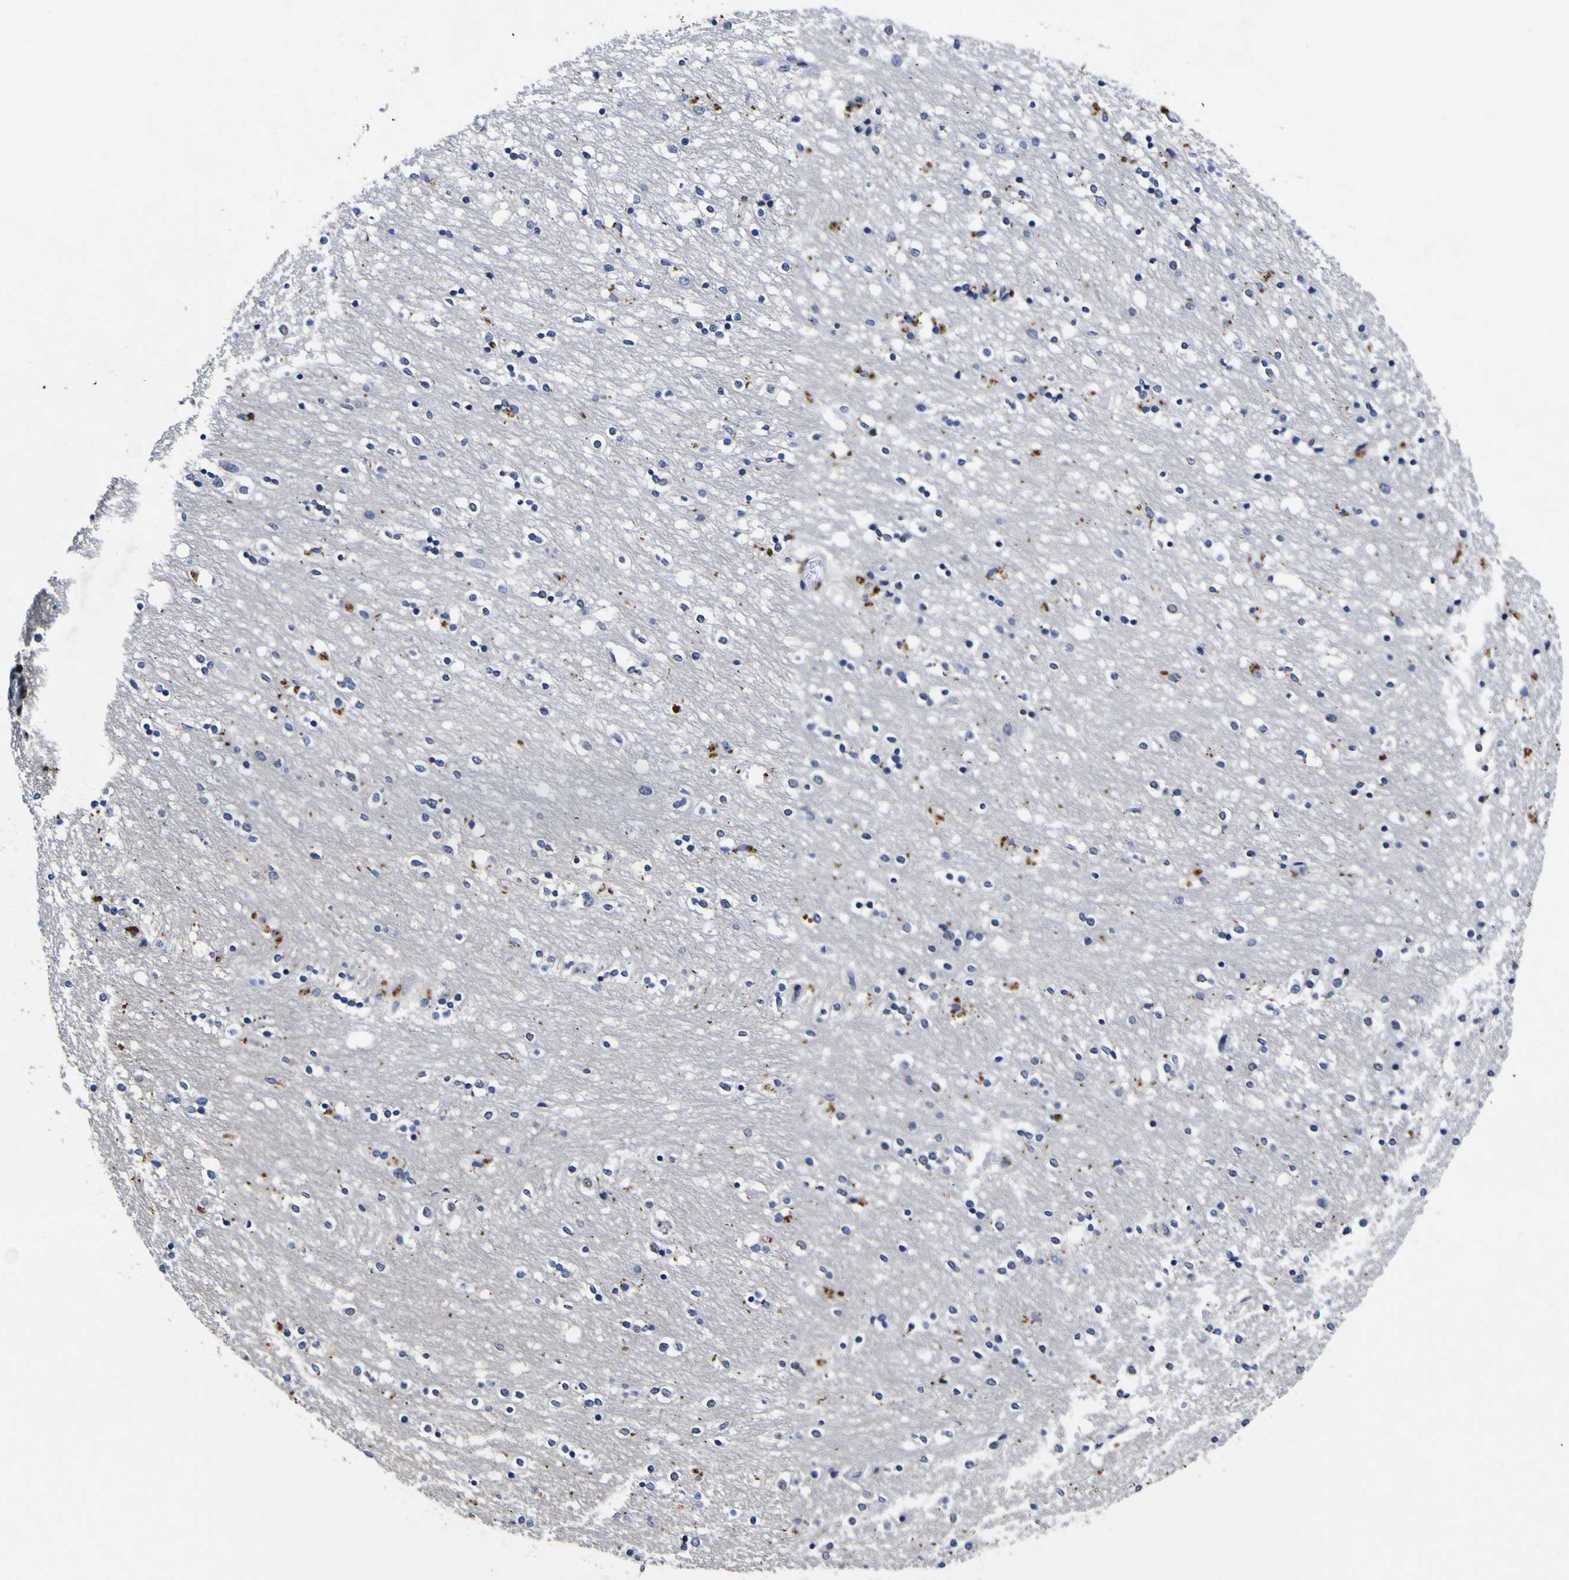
{"staining": {"intensity": "moderate", "quantity": "<25%", "location": "cytoplasmic/membranous"}, "tissue": "caudate", "cell_type": "Glial cells", "image_type": "normal", "snomed": [{"axis": "morphology", "description": "Normal tissue, NOS"}, {"axis": "topography", "description": "Lateral ventricle wall"}], "caption": "The immunohistochemical stain shows moderate cytoplasmic/membranous expression in glial cells of benign caudate.", "gene": "IGFLR1", "patient": {"sex": "female", "age": 54}}